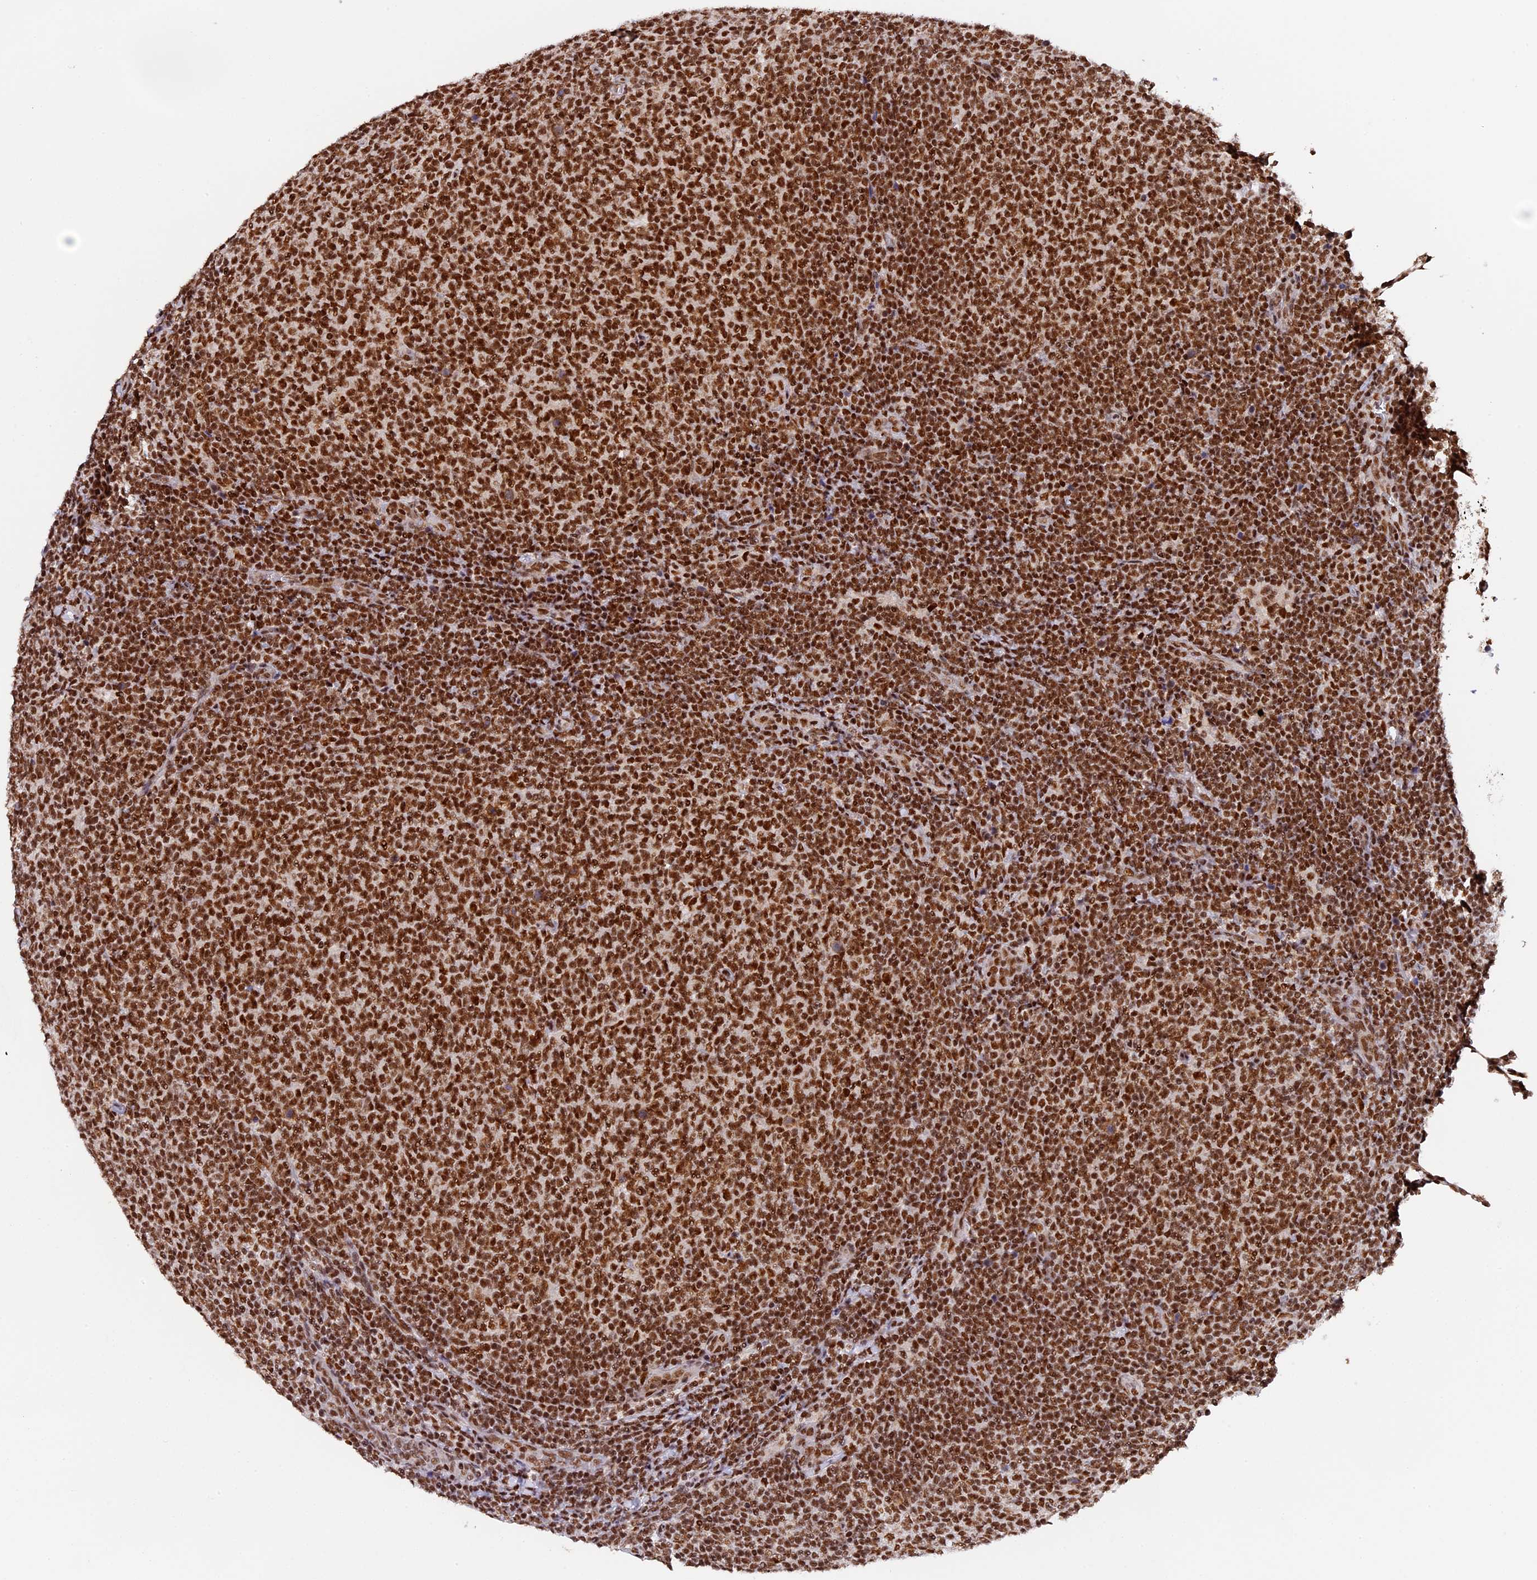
{"staining": {"intensity": "strong", "quantity": ">75%", "location": "nuclear"}, "tissue": "lymphoma", "cell_type": "Tumor cells", "image_type": "cancer", "snomed": [{"axis": "morphology", "description": "Malignant lymphoma, non-Hodgkin's type, Low grade"}, {"axis": "topography", "description": "Lymph node"}], "caption": "This photomicrograph reveals low-grade malignant lymphoma, non-Hodgkin's type stained with immunohistochemistry (IHC) to label a protein in brown. The nuclear of tumor cells show strong positivity for the protein. Nuclei are counter-stained blue.", "gene": "RAMAC", "patient": {"sex": "male", "age": 66}}